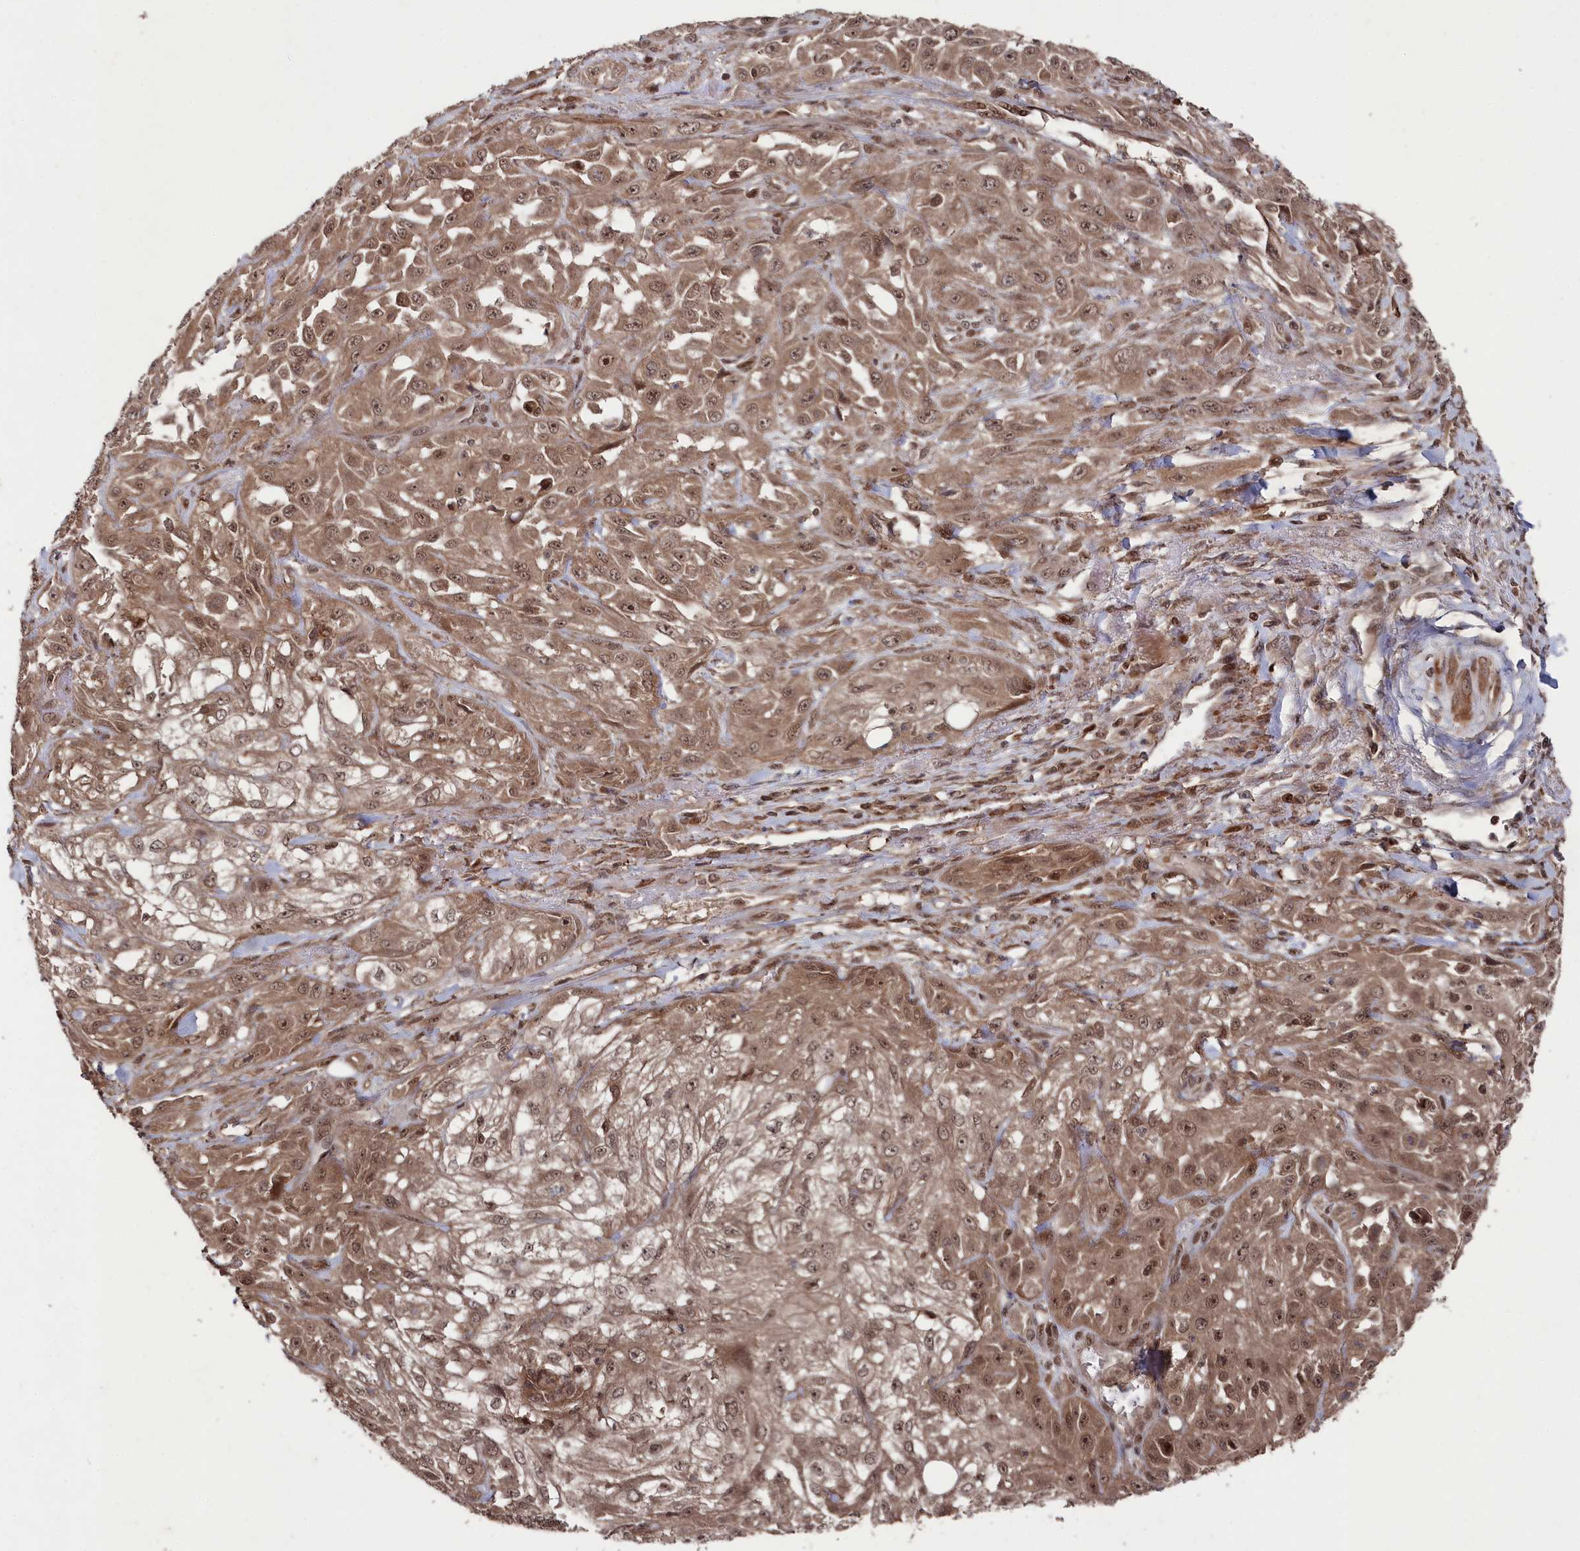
{"staining": {"intensity": "moderate", "quantity": ">75%", "location": "cytoplasmic/membranous,nuclear"}, "tissue": "skin cancer", "cell_type": "Tumor cells", "image_type": "cancer", "snomed": [{"axis": "morphology", "description": "Squamous cell carcinoma, NOS"}, {"axis": "morphology", "description": "Squamous cell carcinoma, metastatic, NOS"}, {"axis": "topography", "description": "Skin"}, {"axis": "topography", "description": "Lymph node"}], "caption": "Skin squamous cell carcinoma stained for a protein displays moderate cytoplasmic/membranous and nuclear positivity in tumor cells. The protein of interest is shown in brown color, while the nuclei are stained blue.", "gene": "BORCS7", "patient": {"sex": "male", "age": 75}}